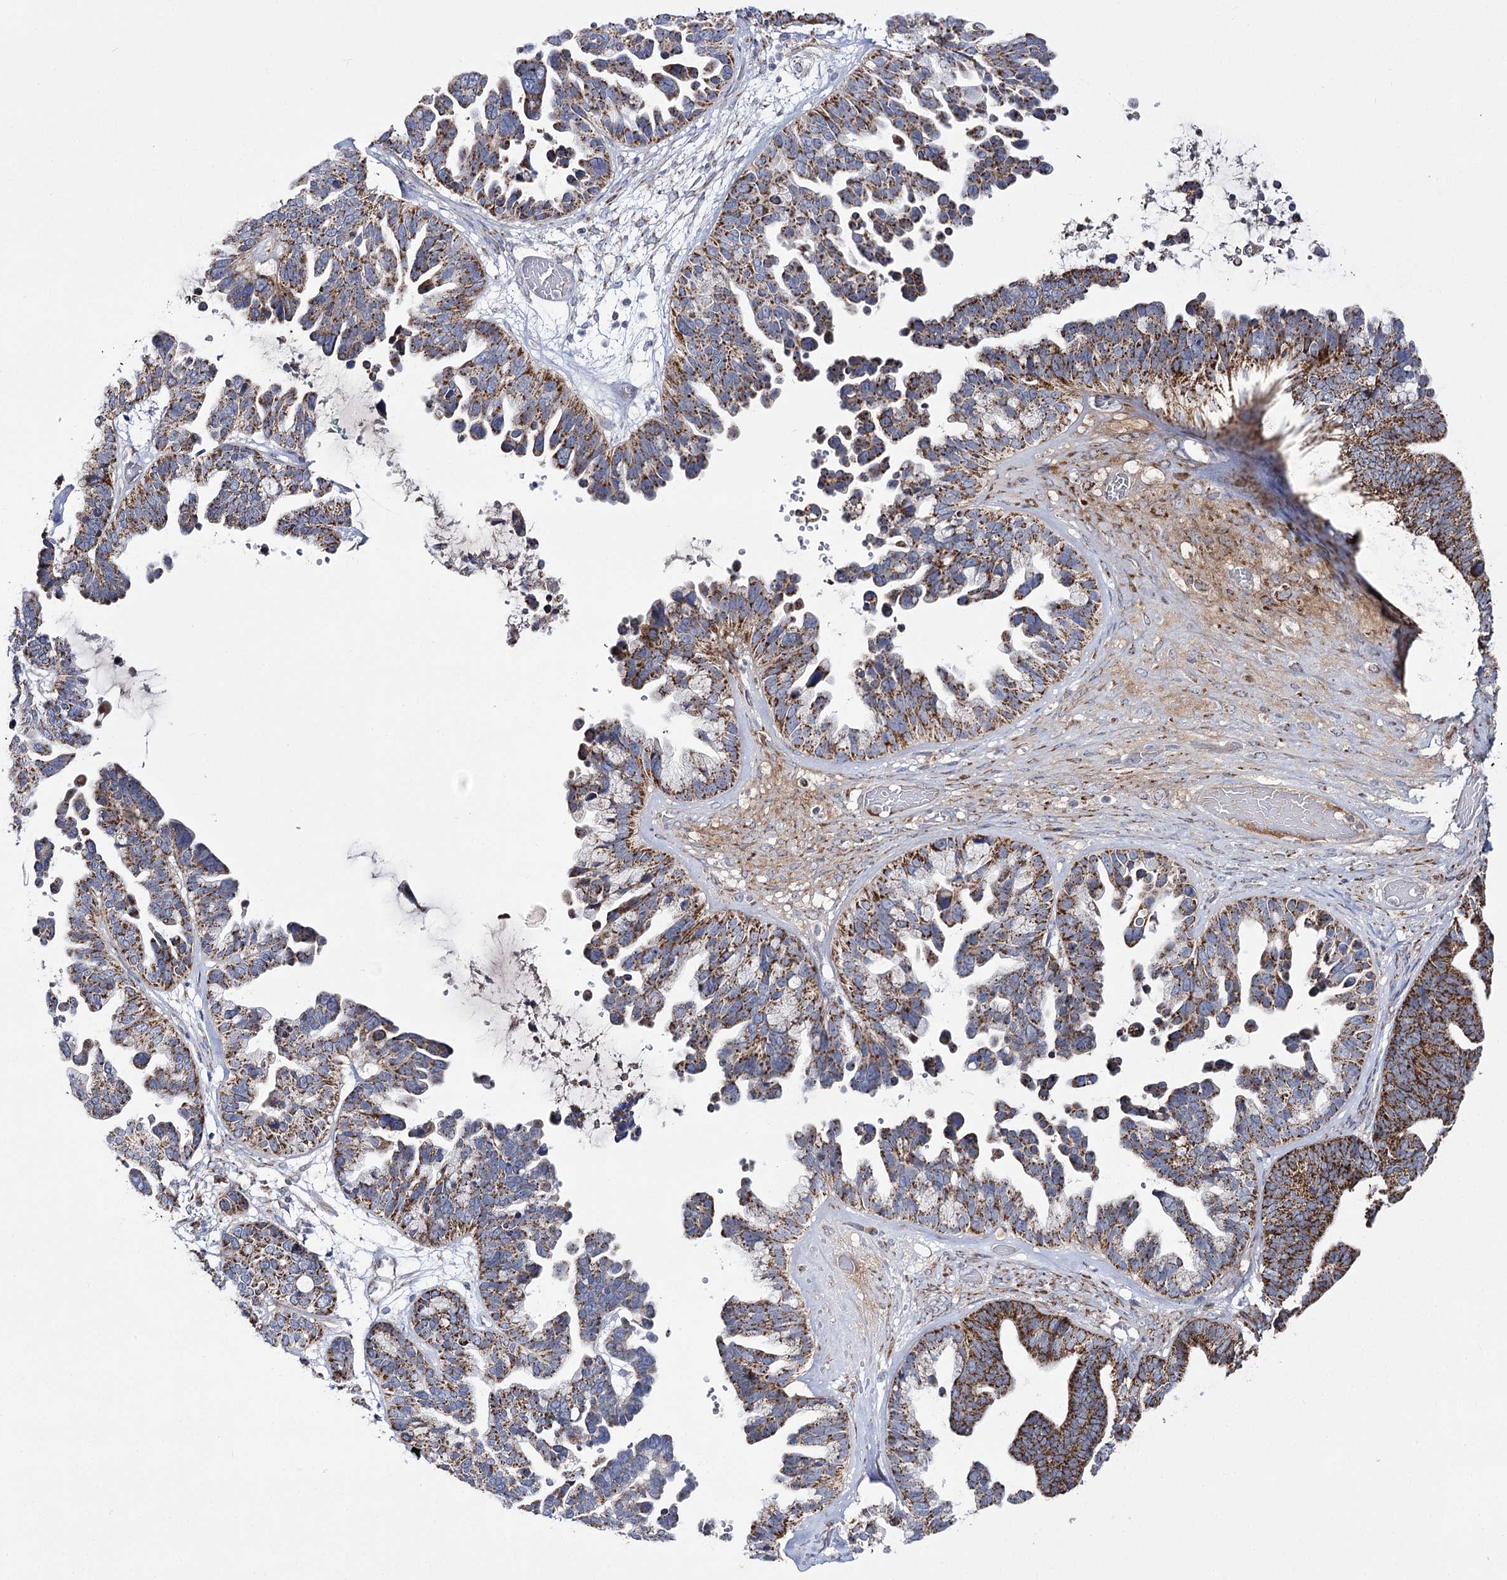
{"staining": {"intensity": "strong", "quantity": ">75%", "location": "cytoplasmic/membranous"}, "tissue": "ovarian cancer", "cell_type": "Tumor cells", "image_type": "cancer", "snomed": [{"axis": "morphology", "description": "Cystadenocarcinoma, serous, NOS"}, {"axis": "topography", "description": "Ovary"}], "caption": "This is an image of immunohistochemistry (IHC) staining of ovarian cancer (serous cystadenocarcinoma), which shows strong expression in the cytoplasmic/membranous of tumor cells.", "gene": "NADK2", "patient": {"sex": "female", "age": 56}}